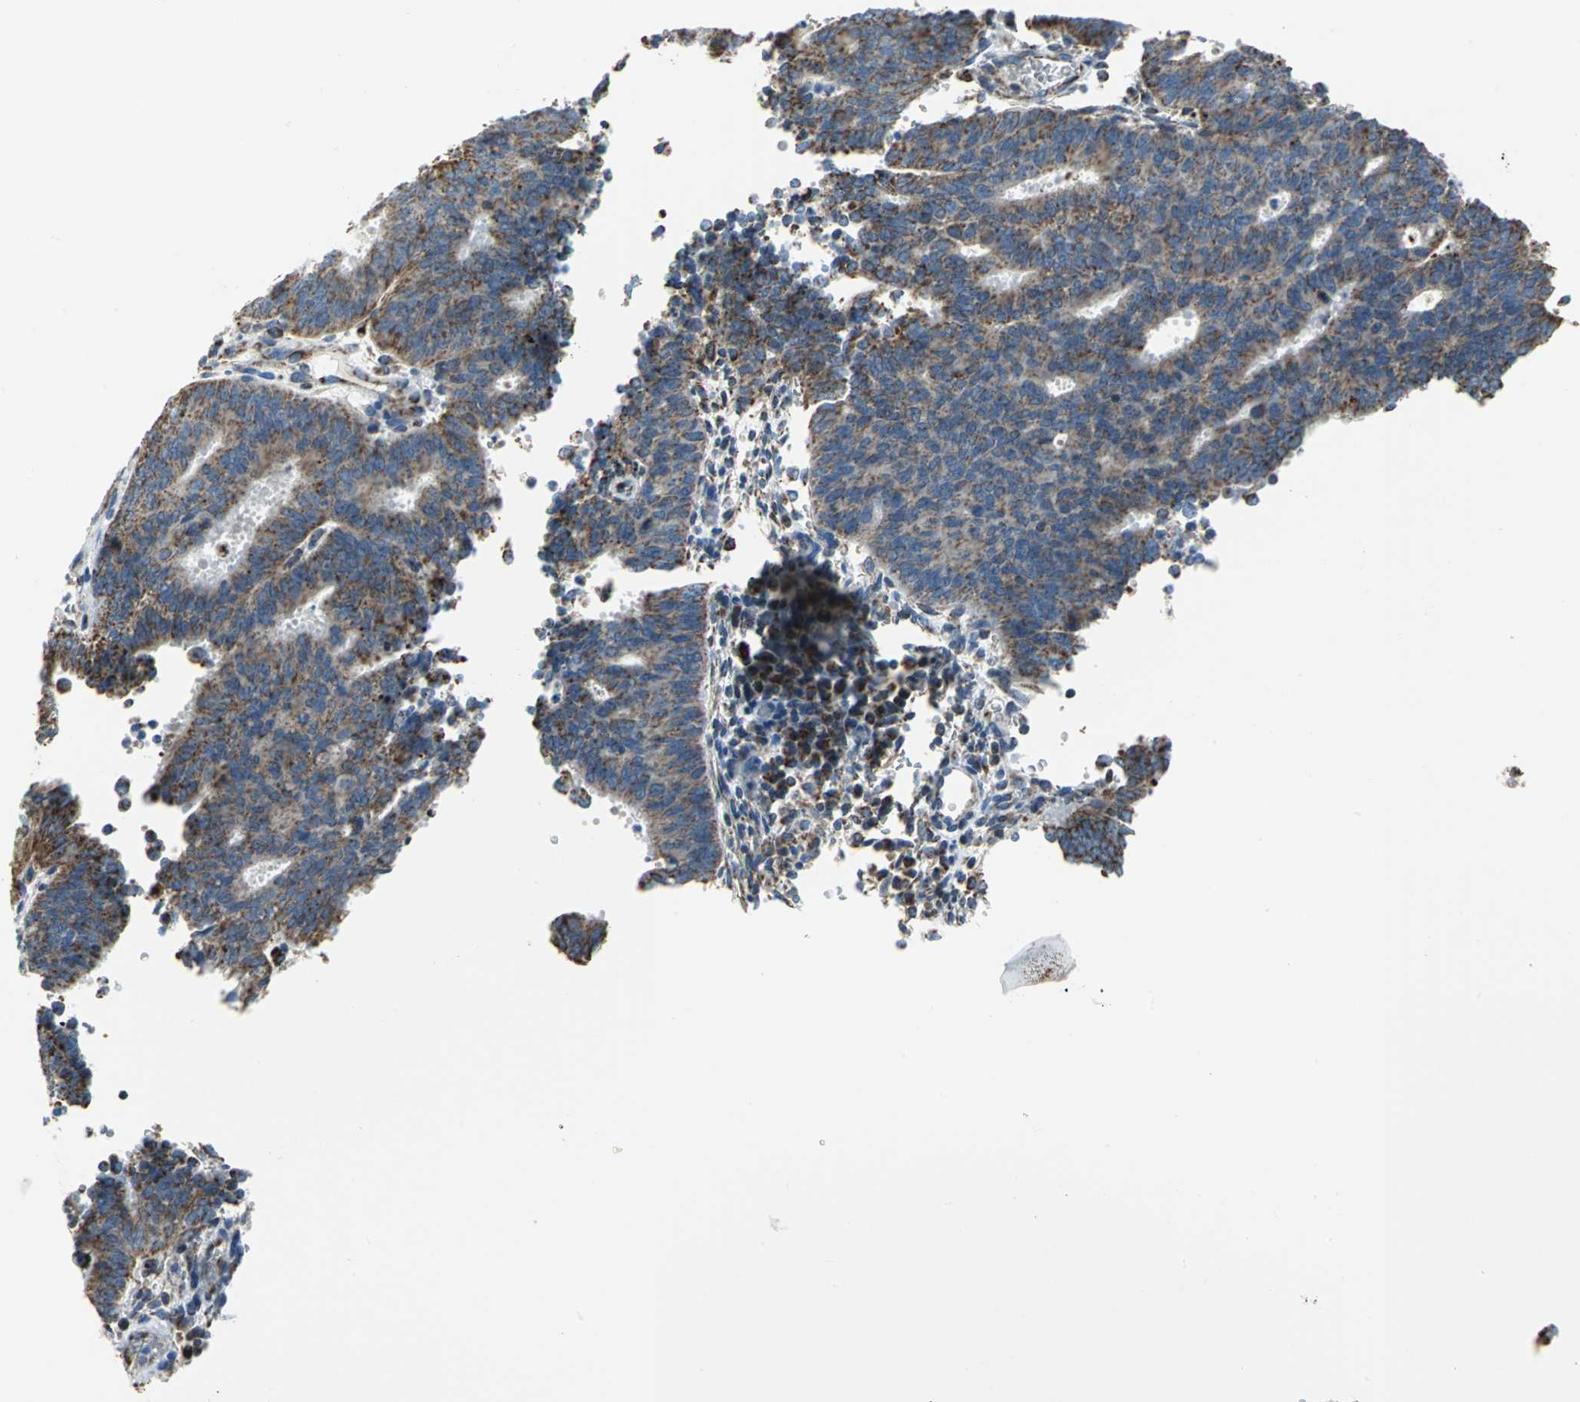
{"staining": {"intensity": "weak", "quantity": ">75%", "location": "cytoplasmic/membranous"}, "tissue": "cervical cancer", "cell_type": "Tumor cells", "image_type": "cancer", "snomed": [{"axis": "morphology", "description": "Adenocarcinoma, NOS"}, {"axis": "topography", "description": "Cervix"}], "caption": "DAB immunohistochemical staining of cervical cancer displays weak cytoplasmic/membranous protein positivity in approximately >75% of tumor cells. The protein is stained brown, and the nuclei are stained in blue (DAB IHC with brightfield microscopy, high magnification).", "gene": "NTRK1", "patient": {"sex": "female", "age": 44}}